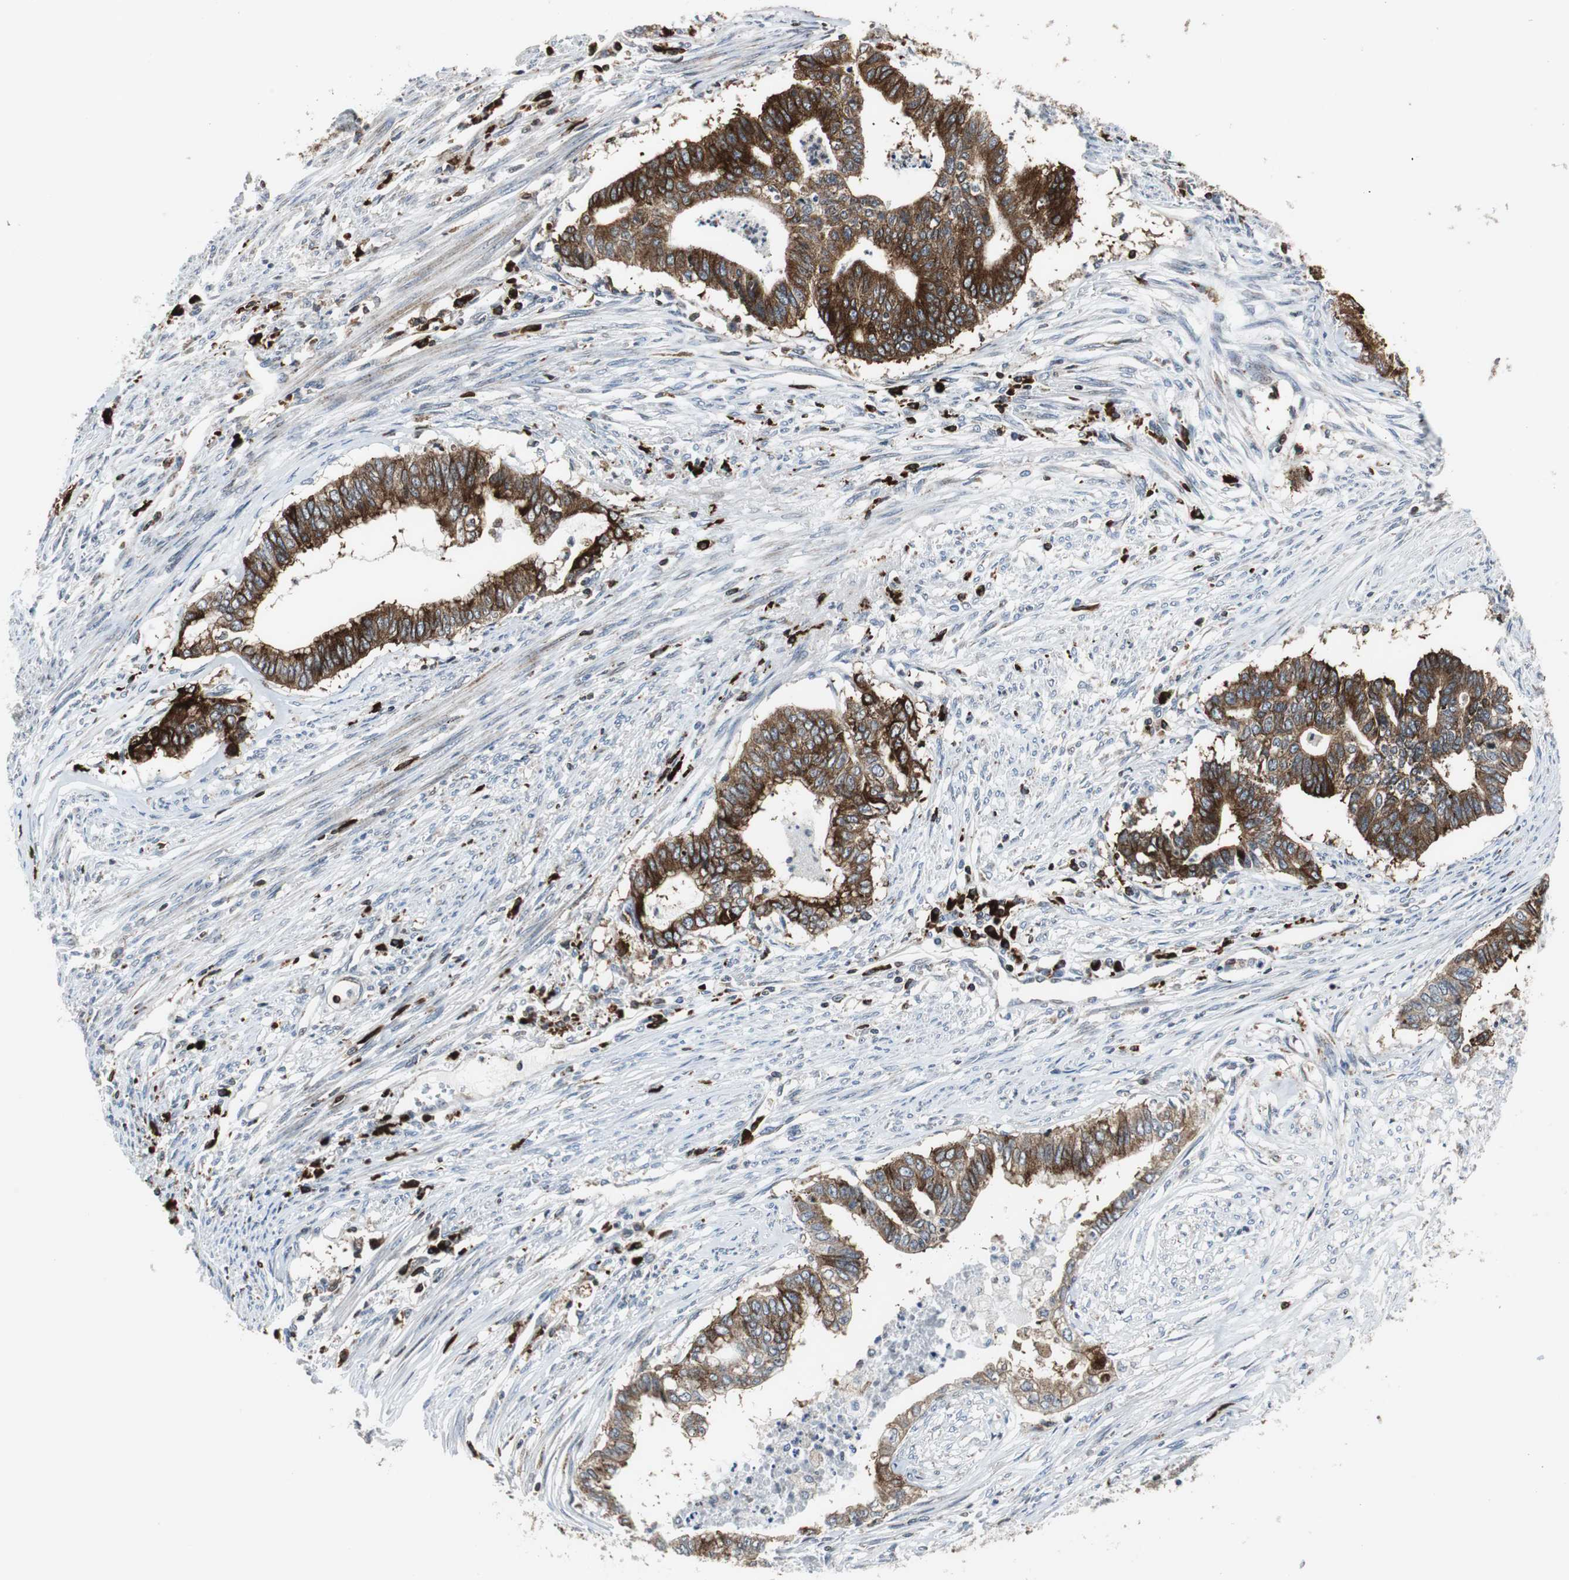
{"staining": {"intensity": "strong", "quantity": ">75%", "location": "cytoplasmic/membranous"}, "tissue": "endometrial cancer", "cell_type": "Tumor cells", "image_type": "cancer", "snomed": [{"axis": "morphology", "description": "Adenocarcinoma, NOS"}, {"axis": "topography", "description": "Endometrium"}], "caption": "DAB immunohistochemical staining of human endometrial cancer (adenocarcinoma) demonstrates strong cytoplasmic/membranous protein positivity in approximately >75% of tumor cells.", "gene": "TUBA4A", "patient": {"sex": "female", "age": 79}}